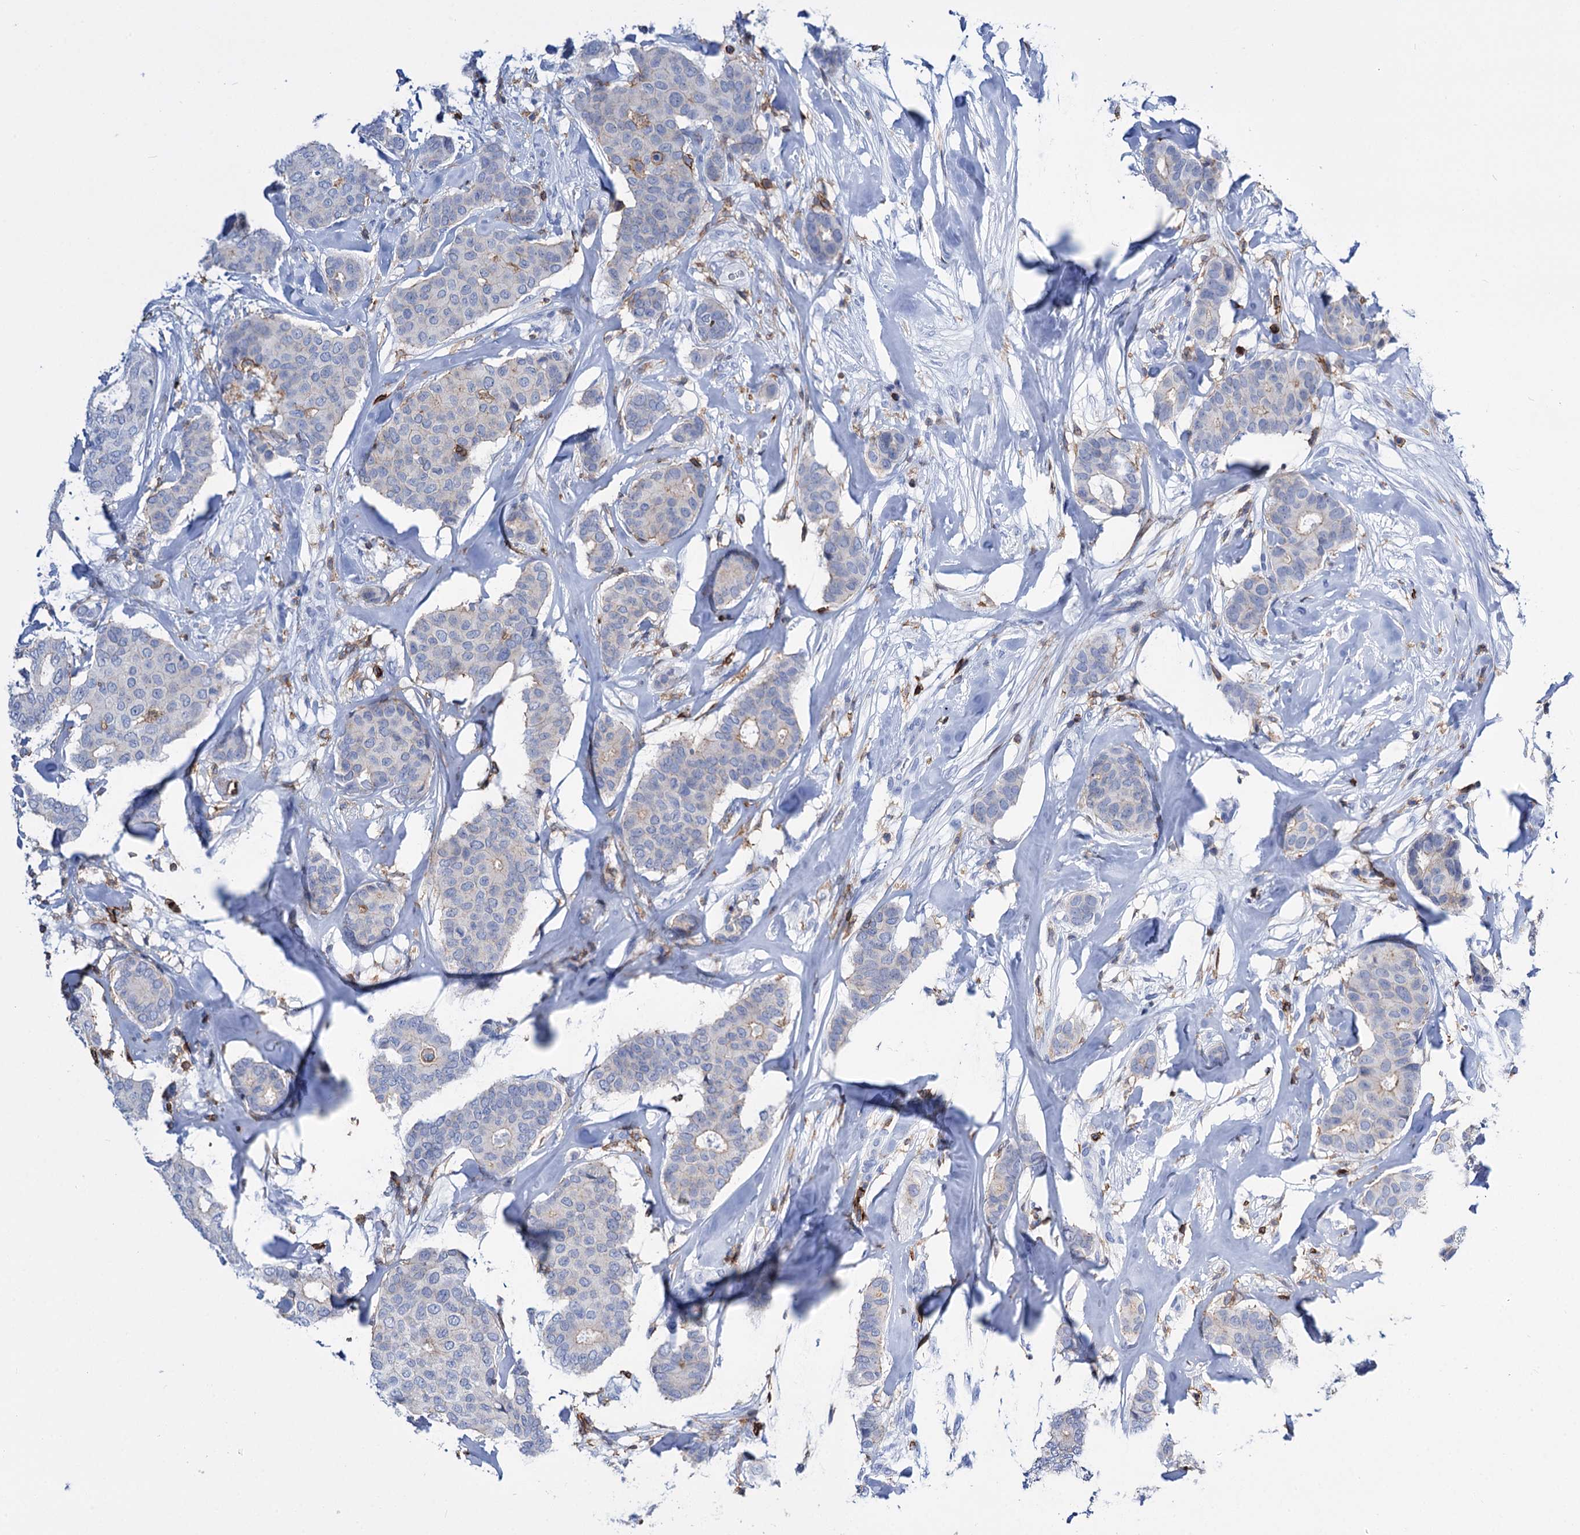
{"staining": {"intensity": "weak", "quantity": "<25%", "location": "cytoplasmic/membranous"}, "tissue": "breast cancer", "cell_type": "Tumor cells", "image_type": "cancer", "snomed": [{"axis": "morphology", "description": "Duct carcinoma"}, {"axis": "topography", "description": "Breast"}], "caption": "This is an immunohistochemistry (IHC) photomicrograph of human infiltrating ductal carcinoma (breast). There is no expression in tumor cells.", "gene": "DEF6", "patient": {"sex": "female", "age": 75}}